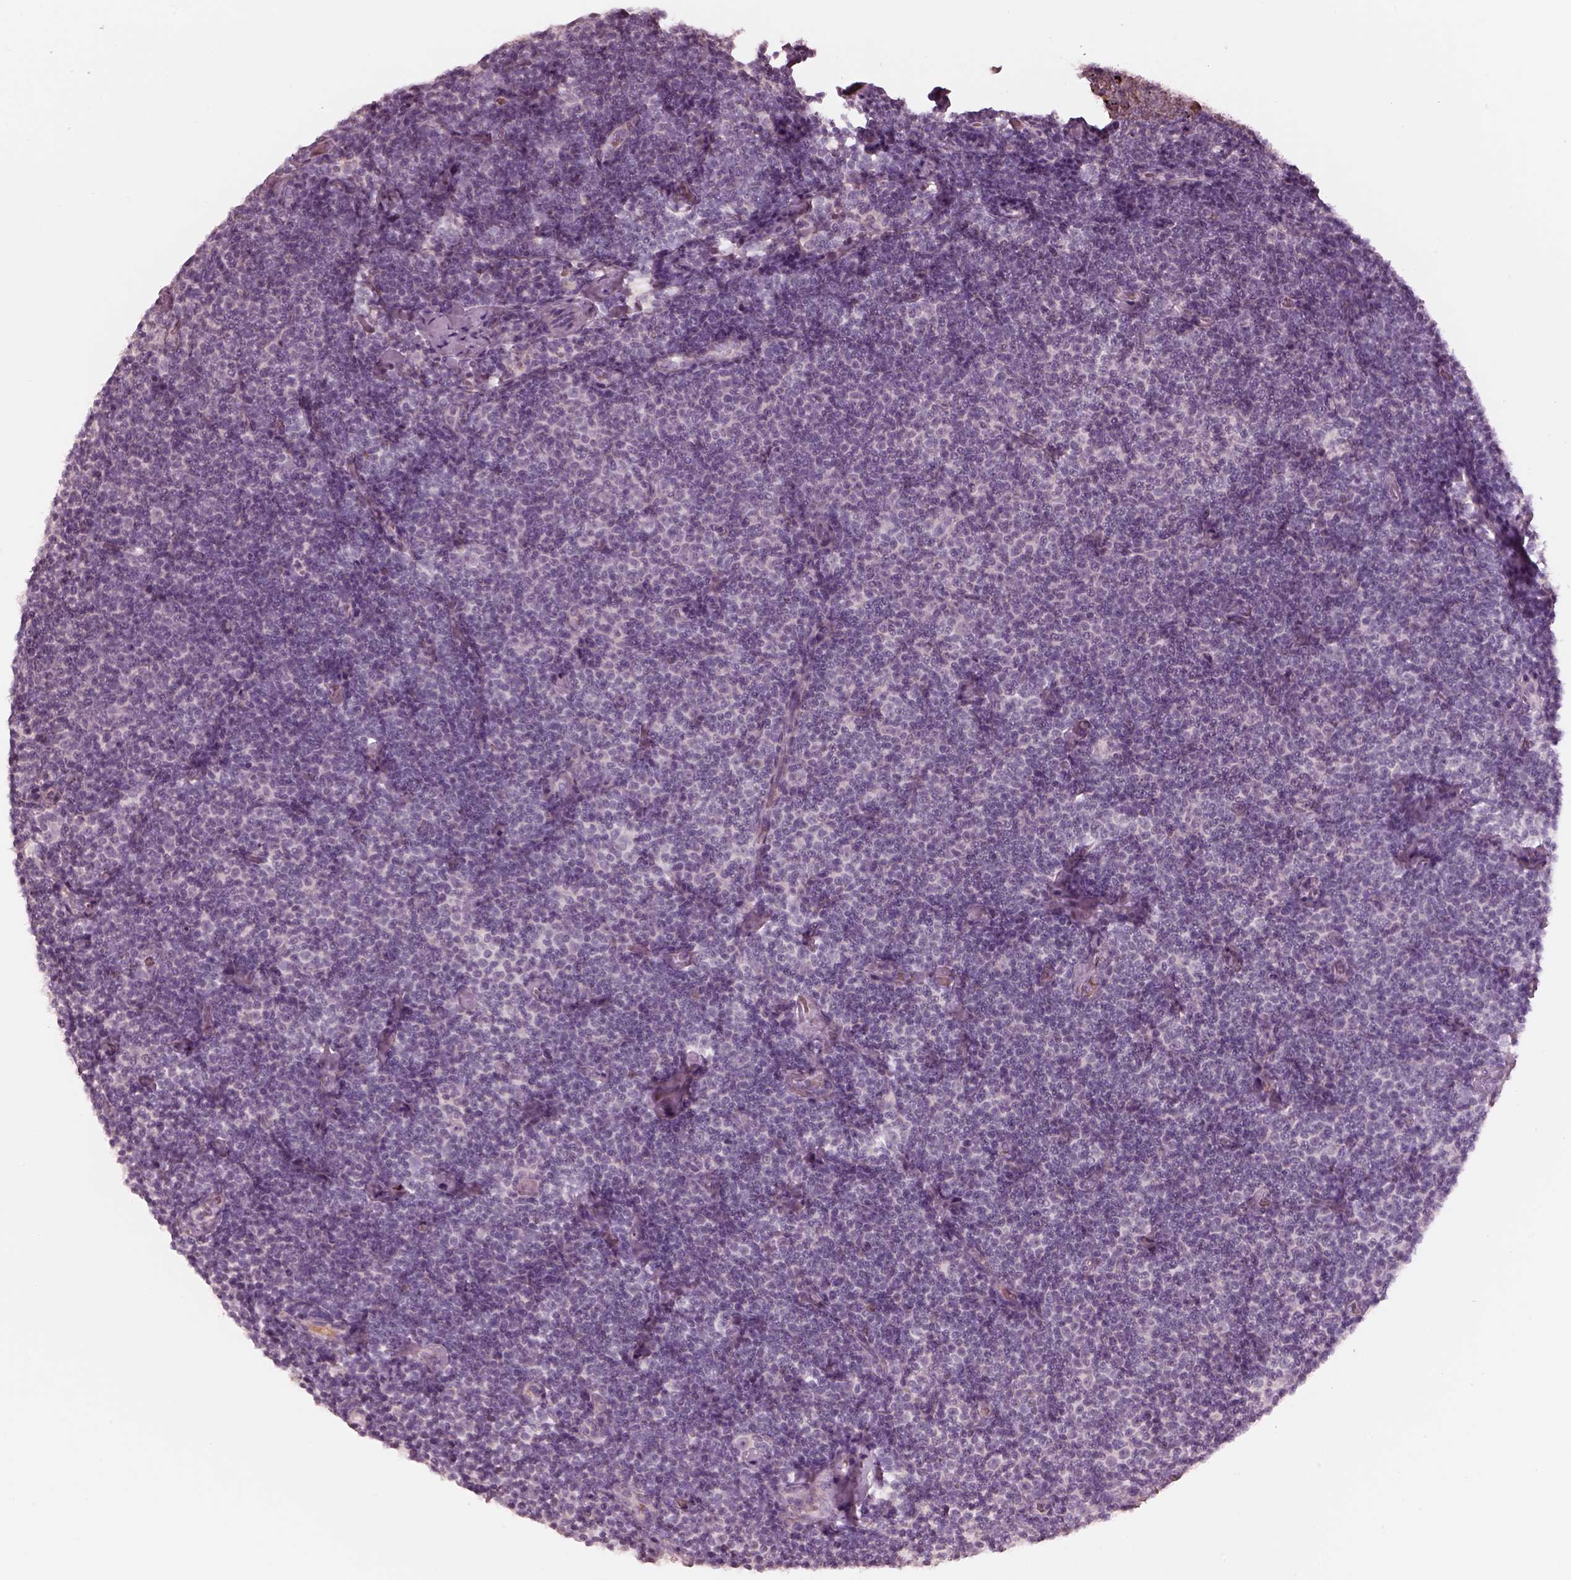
{"staining": {"intensity": "negative", "quantity": "none", "location": "none"}, "tissue": "lymphoma", "cell_type": "Tumor cells", "image_type": "cancer", "snomed": [{"axis": "morphology", "description": "Malignant lymphoma, non-Hodgkin's type, Low grade"}, {"axis": "topography", "description": "Lymph node"}], "caption": "Lymphoma was stained to show a protein in brown. There is no significant positivity in tumor cells.", "gene": "ANKLE1", "patient": {"sex": "male", "age": 81}}